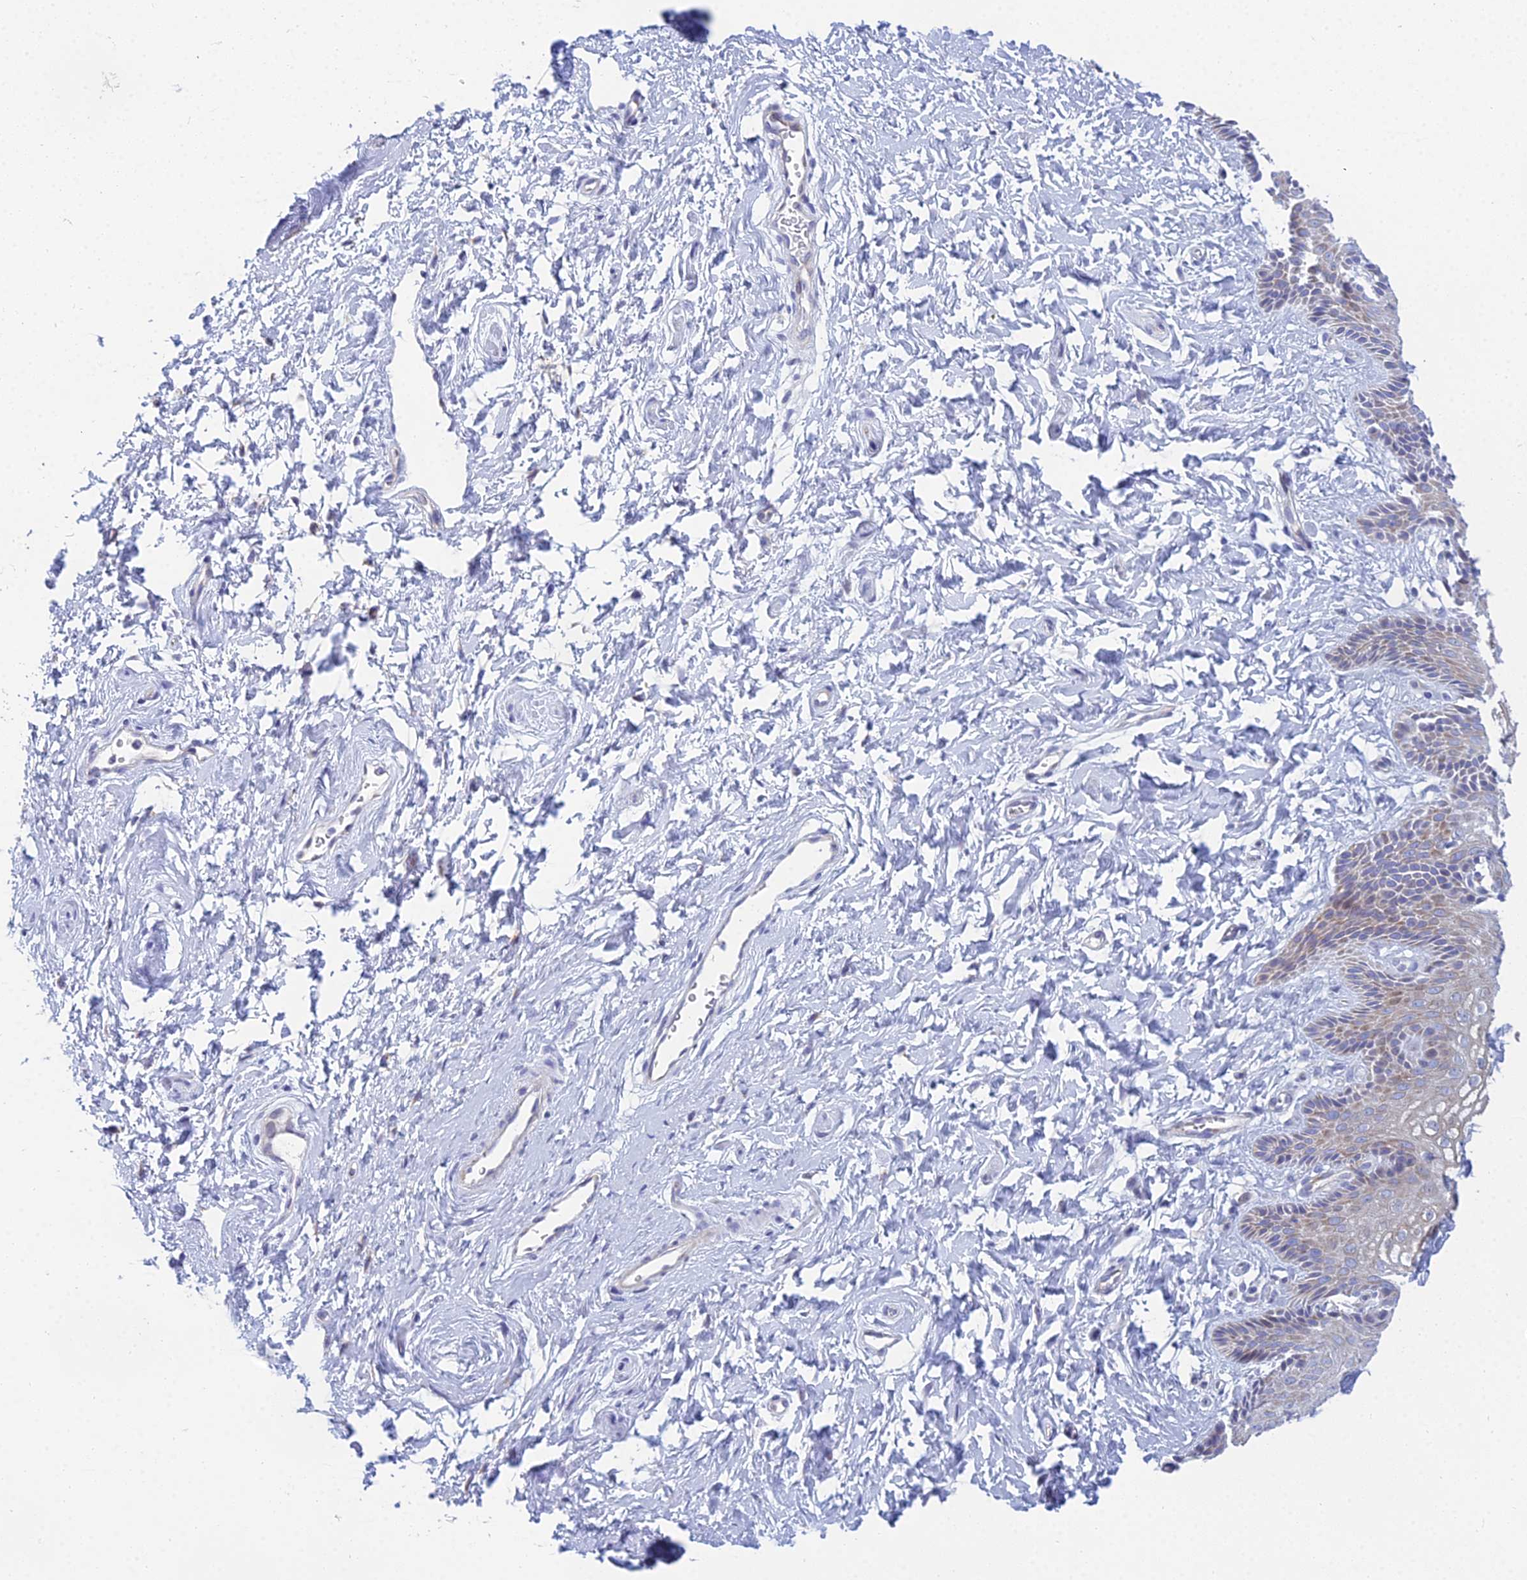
{"staining": {"intensity": "weak", "quantity": "25%-75%", "location": "cytoplasmic/membranous"}, "tissue": "vagina", "cell_type": "Squamous epithelial cells", "image_type": "normal", "snomed": [{"axis": "morphology", "description": "Normal tissue, NOS"}, {"axis": "topography", "description": "Vagina"}, {"axis": "topography", "description": "Cervix"}], "caption": "Vagina was stained to show a protein in brown. There is low levels of weak cytoplasmic/membranous positivity in approximately 25%-75% of squamous epithelial cells. (Brightfield microscopy of DAB IHC at high magnification).", "gene": "PRR13", "patient": {"sex": "female", "age": 40}}